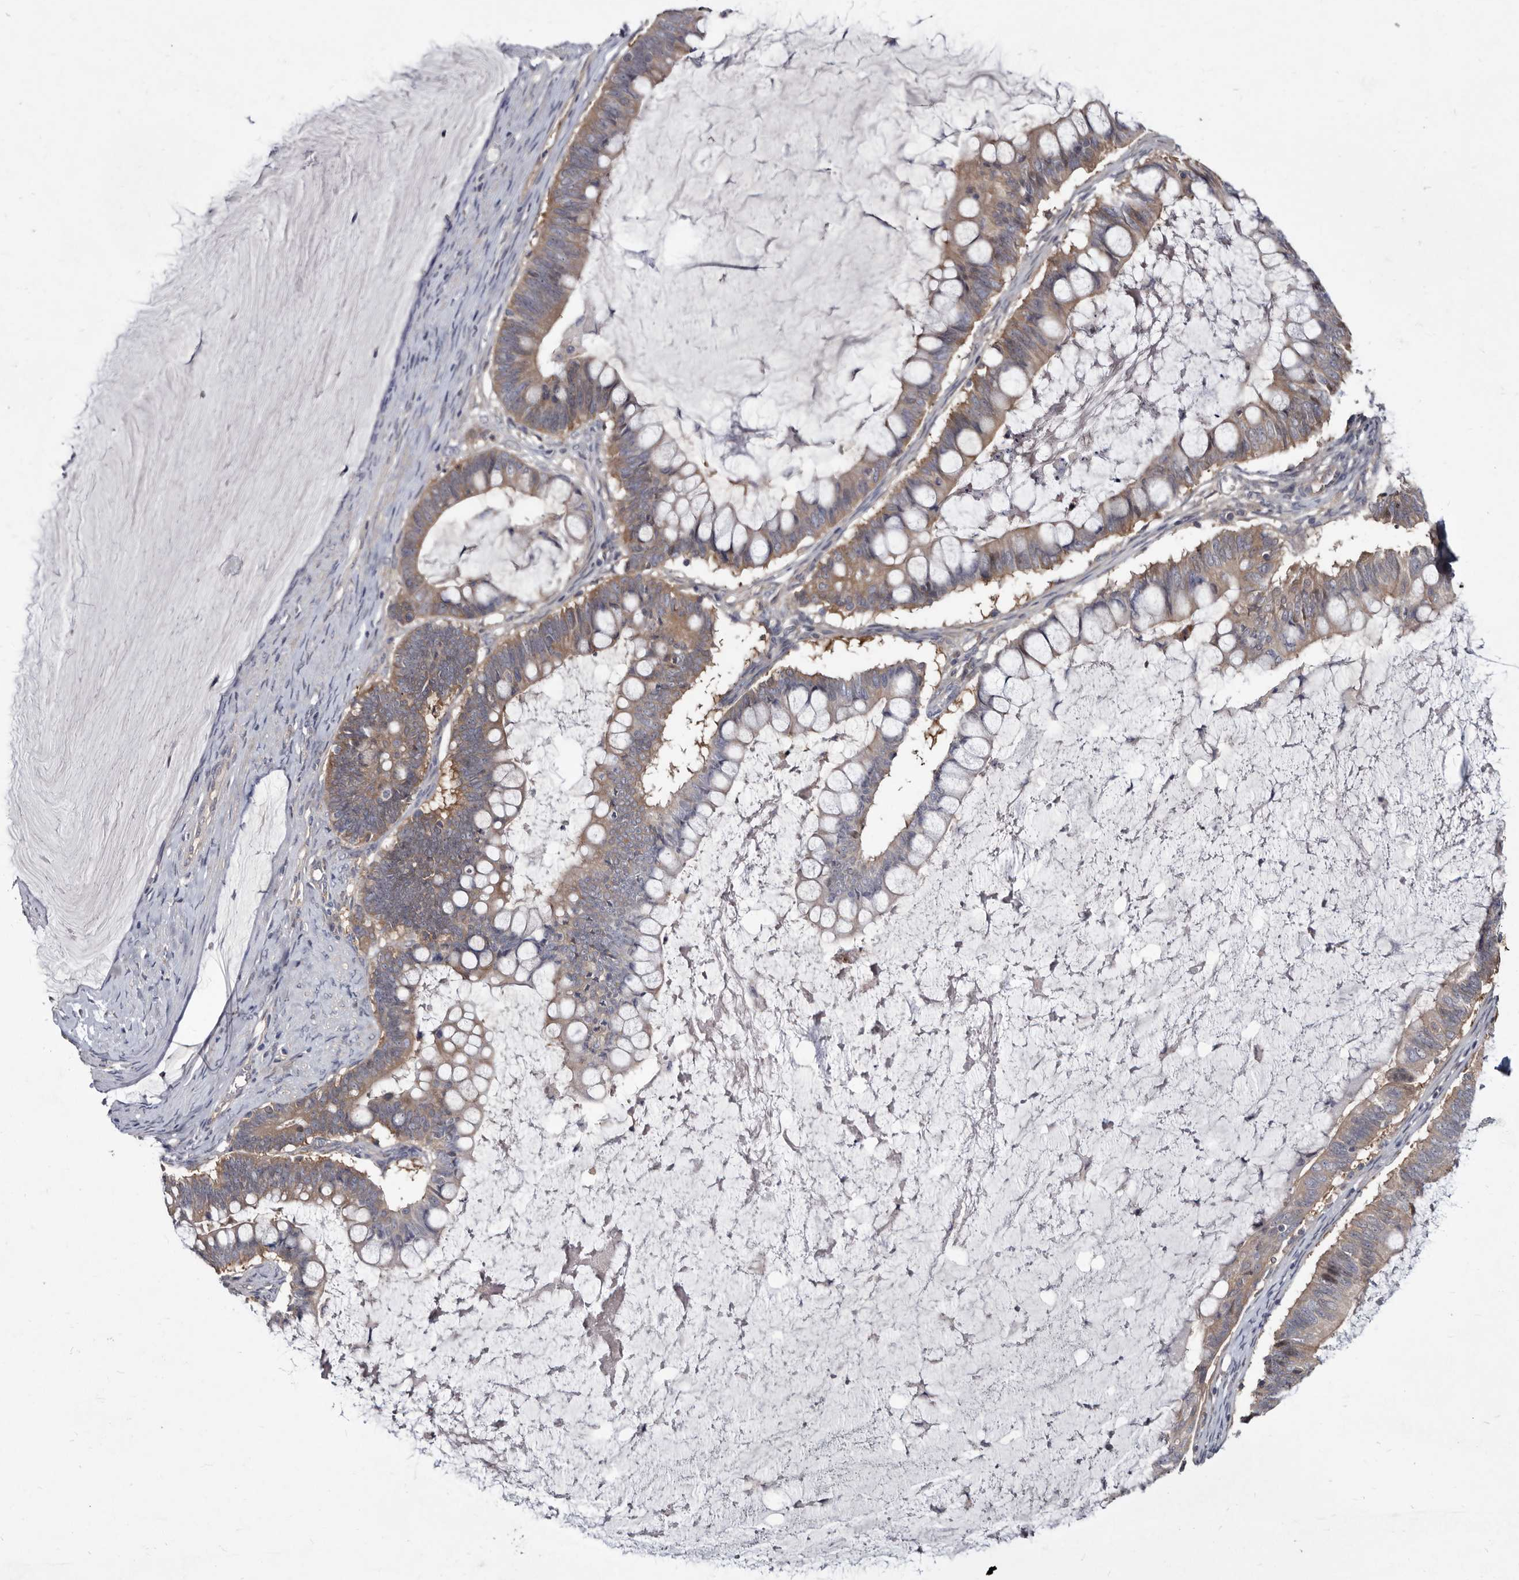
{"staining": {"intensity": "weak", "quantity": ">75%", "location": "cytoplasmic/membranous"}, "tissue": "ovarian cancer", "cell_type": "Tumor cells", "image_type": "cancer", "snomed": [{"axis": "morphology", "description": "Cystadenocarcinoma, mucinous, NOS"}, {"axis": "topography", "description": "Ovary"}], "caption": "Human ovarian cancer (mucinous cystadenocarcinoma) stained with a protein marker demonstrates weak staining in tumor cells.", "gene": "ABCF2", "patient": {"sex": "female", "age": 61}}